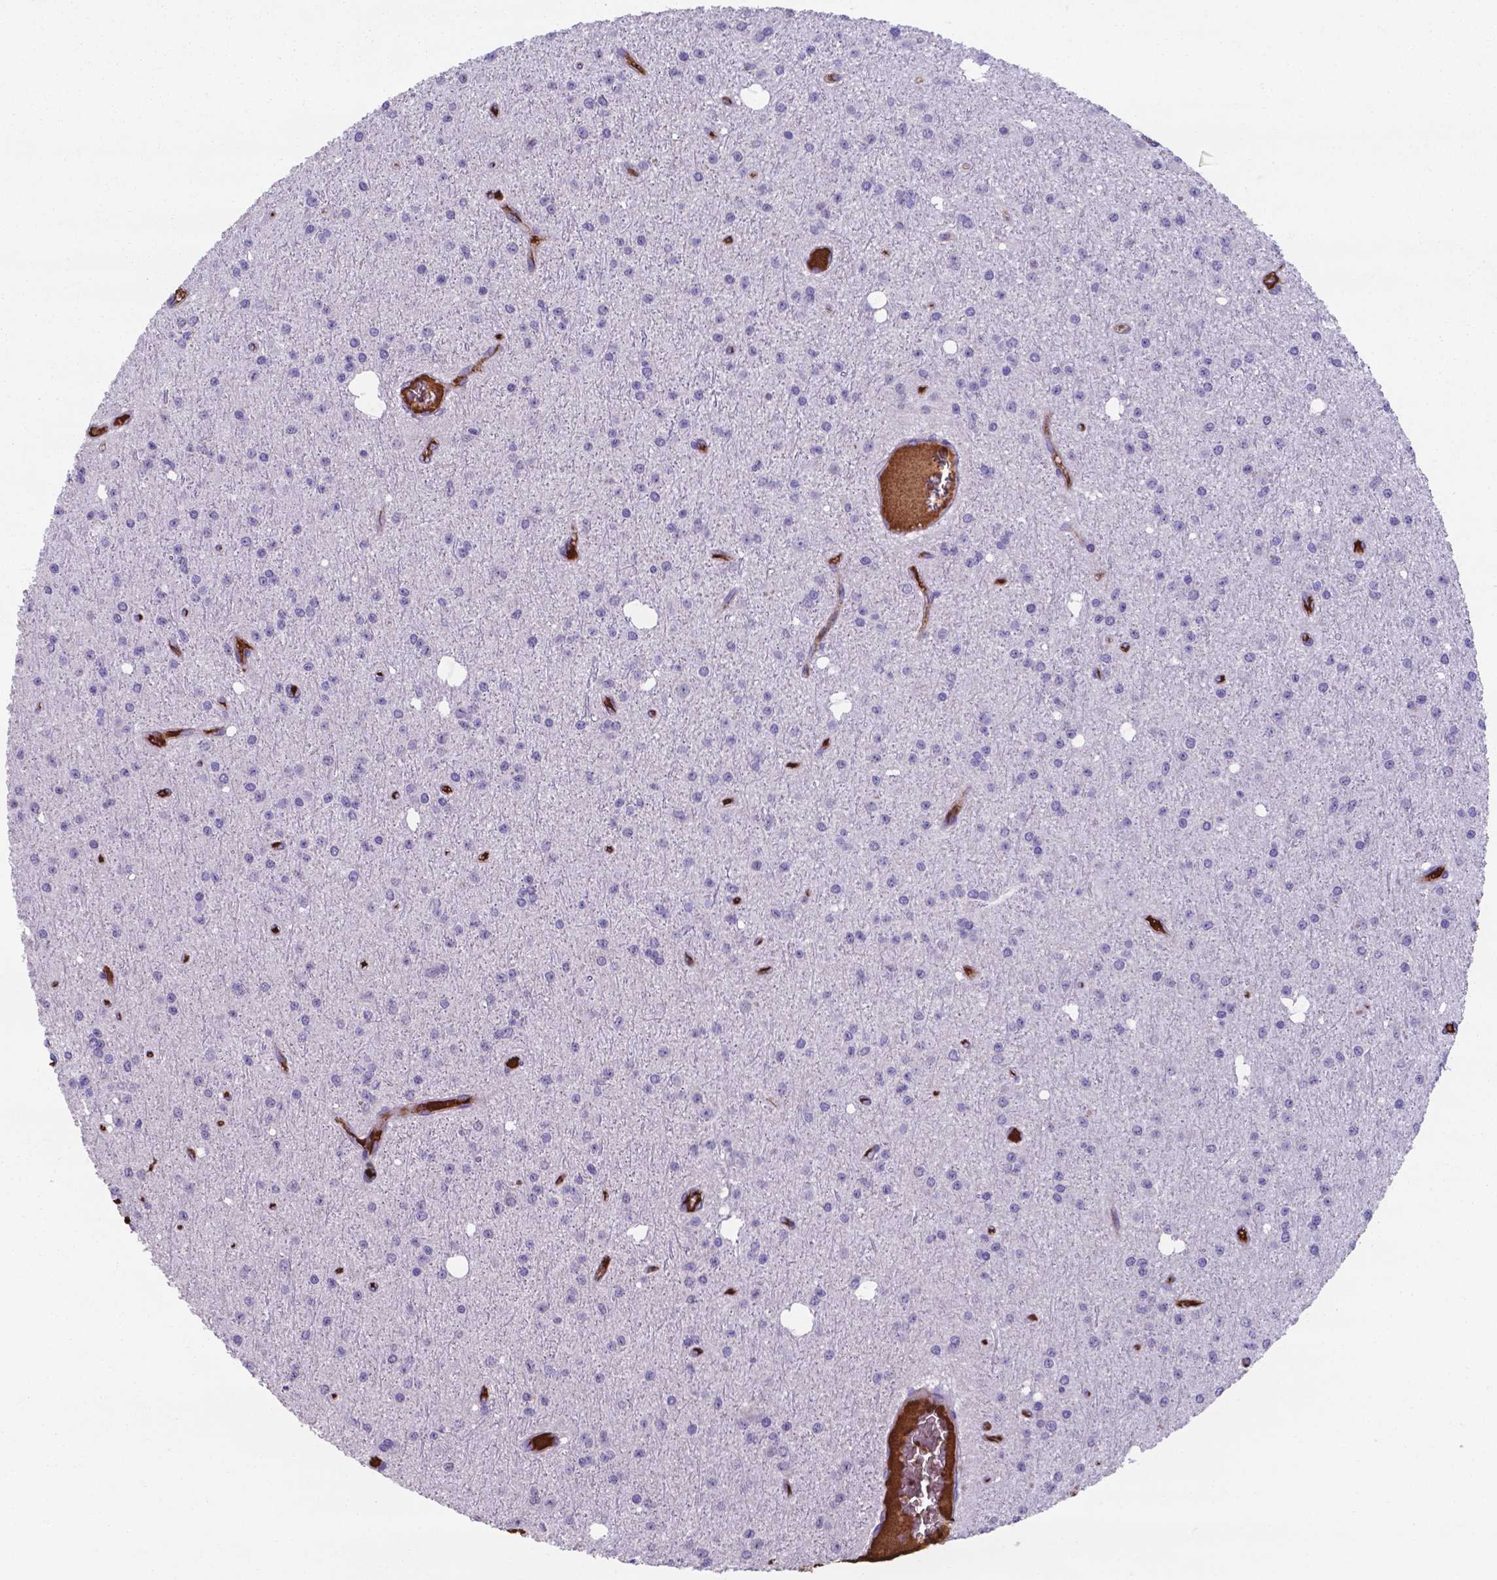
{"staining": {"intensity": "negative", "quantity": "none", "location": "none"}, "tissue": "glioma", "cell_type": "Tumor cells", "image_type": "cancer", "snomed": [{"axis": "morphology", "description": "Glioma, malignant, Low grade"}, {"axis": "topography", "description": "Brain"}], "caption": "Tumor cells are negative for protein expression in human malignant glioma (low-grade).", "gene": "SERPINA1", "patient": {"sex": "male", "age": 27}}